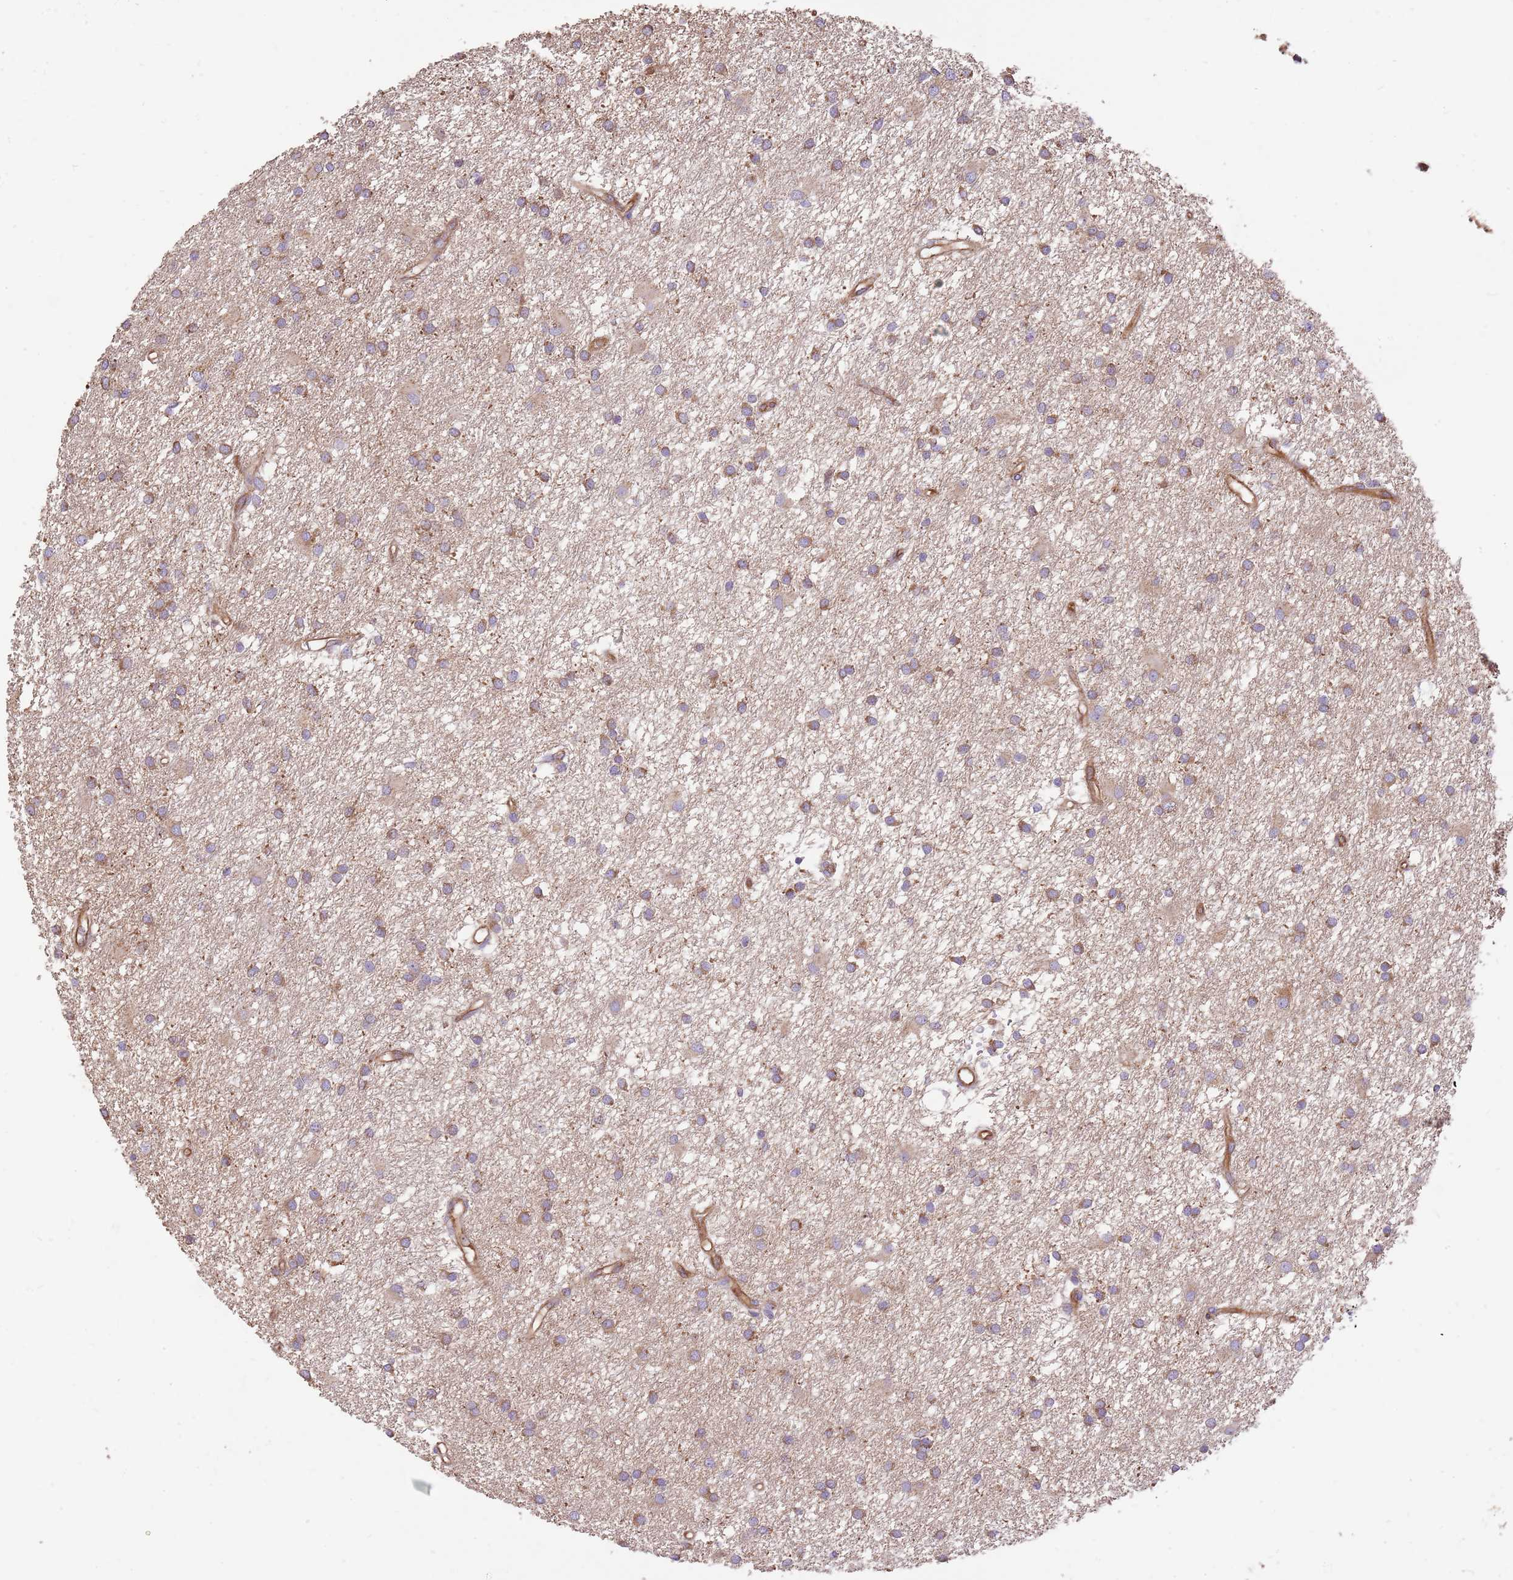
{"staining": {"intensity": "moderate", "quantity": ">75%", "location": "cytoplasmic/membranous"}, "tissue": "glioma", "cell_type": "Tumor cells", "image_type": "cancer", "snomed": [{"axis": "morphology", "description": "Glioma, malignant, High grade"}, {"axis": "topography", "description": "Brain"}], "caption": "Moderate cytoplasmic/membranous expression is appreciated in about >75% of tumor cells in glioma.", "gene": "DOCK9", "patient": {"sex": "male", "age": 77}}